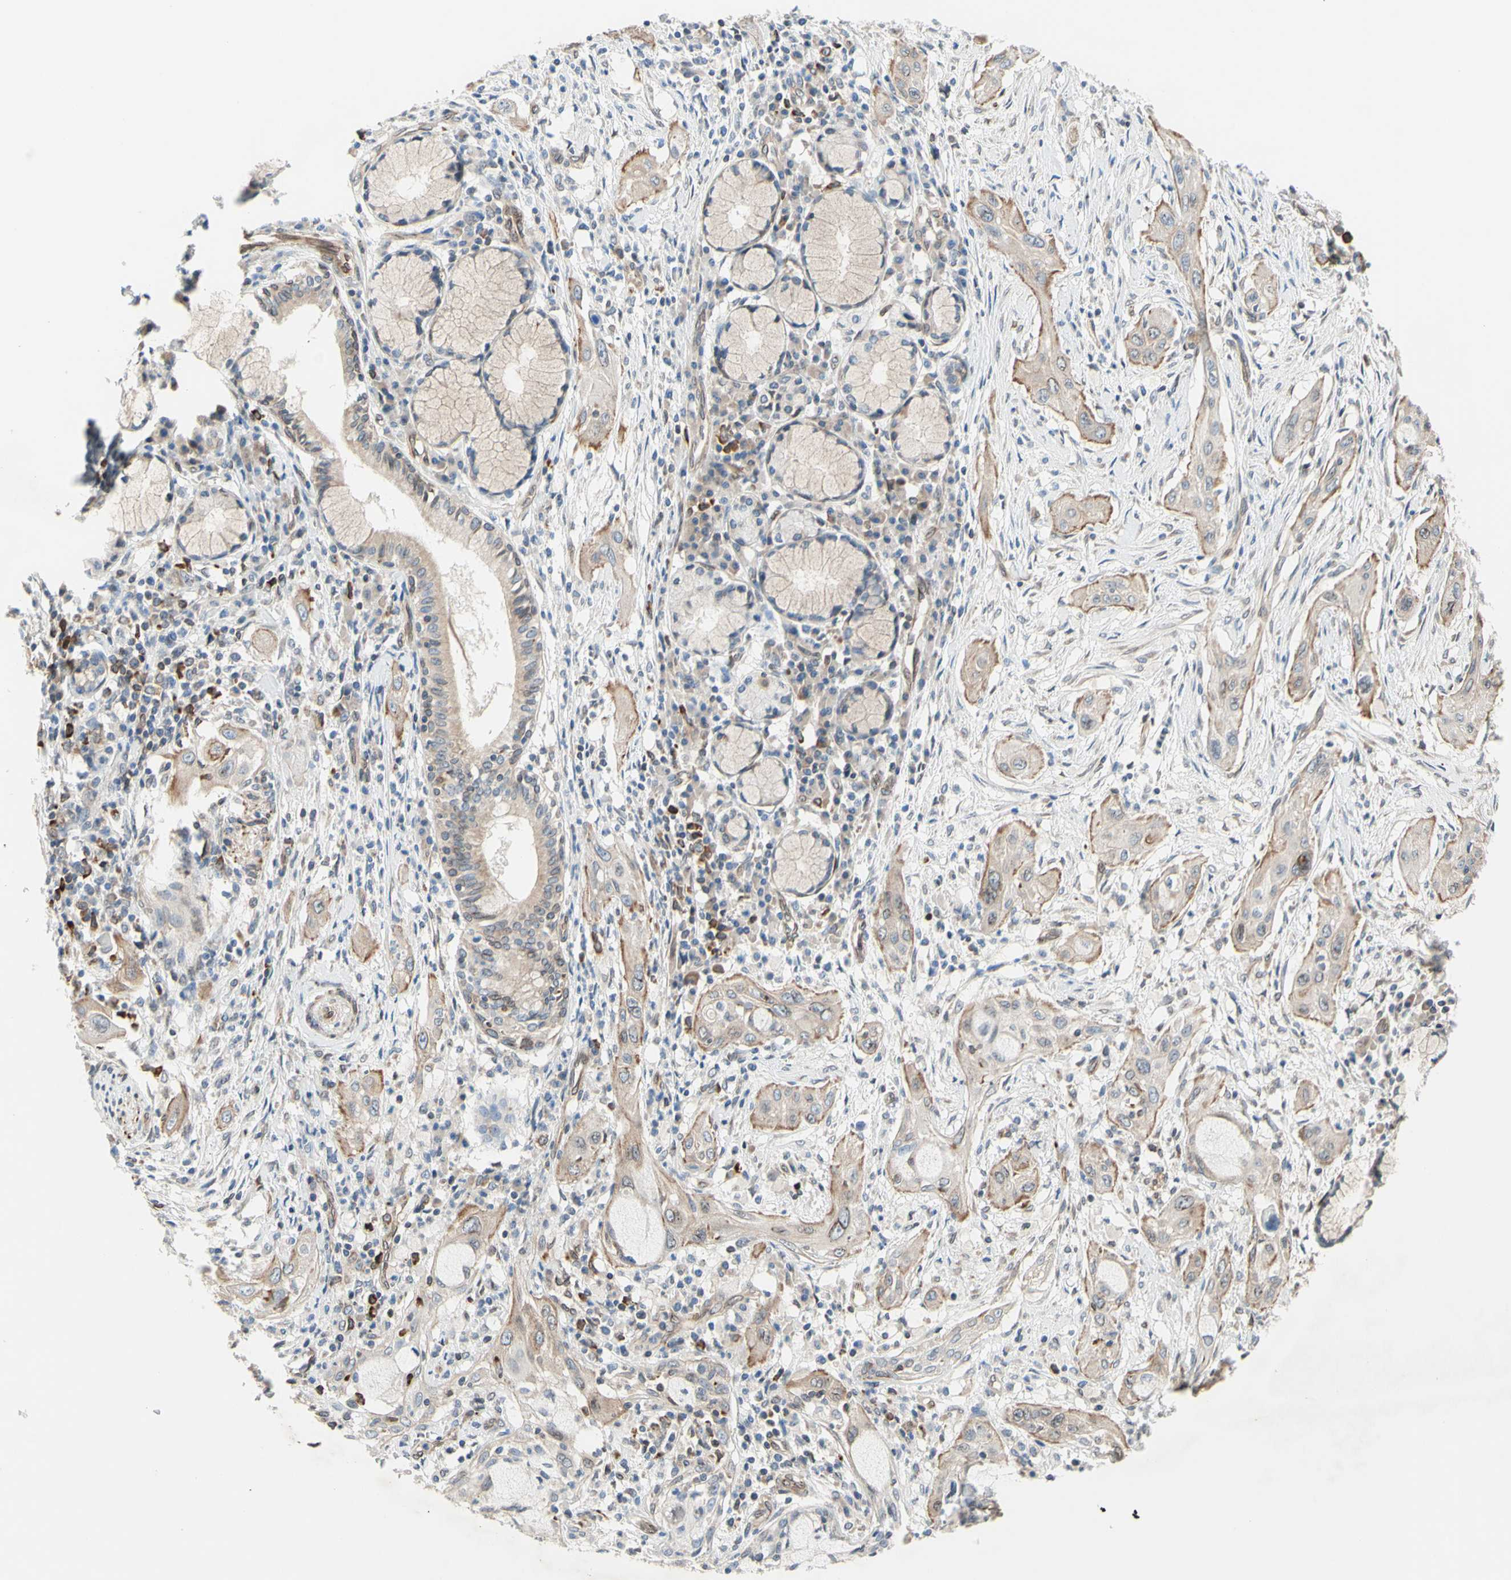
{"staining": {"intensity": "weak", "quantity": ">75%", "location": "cytoplasmic/membranous"}, "tissue": "lung cancer", "cell_type": "Tumor cells", "image_type": "cancer", "snomed": [{"axis": "morphology", "description": "Squamous cell carcinoma, NOS"}, {"axis": "topography", "description": "Lung"}], "caption": "Human lung cancer stained with a protein marker demonstrates weak staining in tumor cells.", "gene": "TRAF2", "patient": {"sex": "female", "age": 47}}